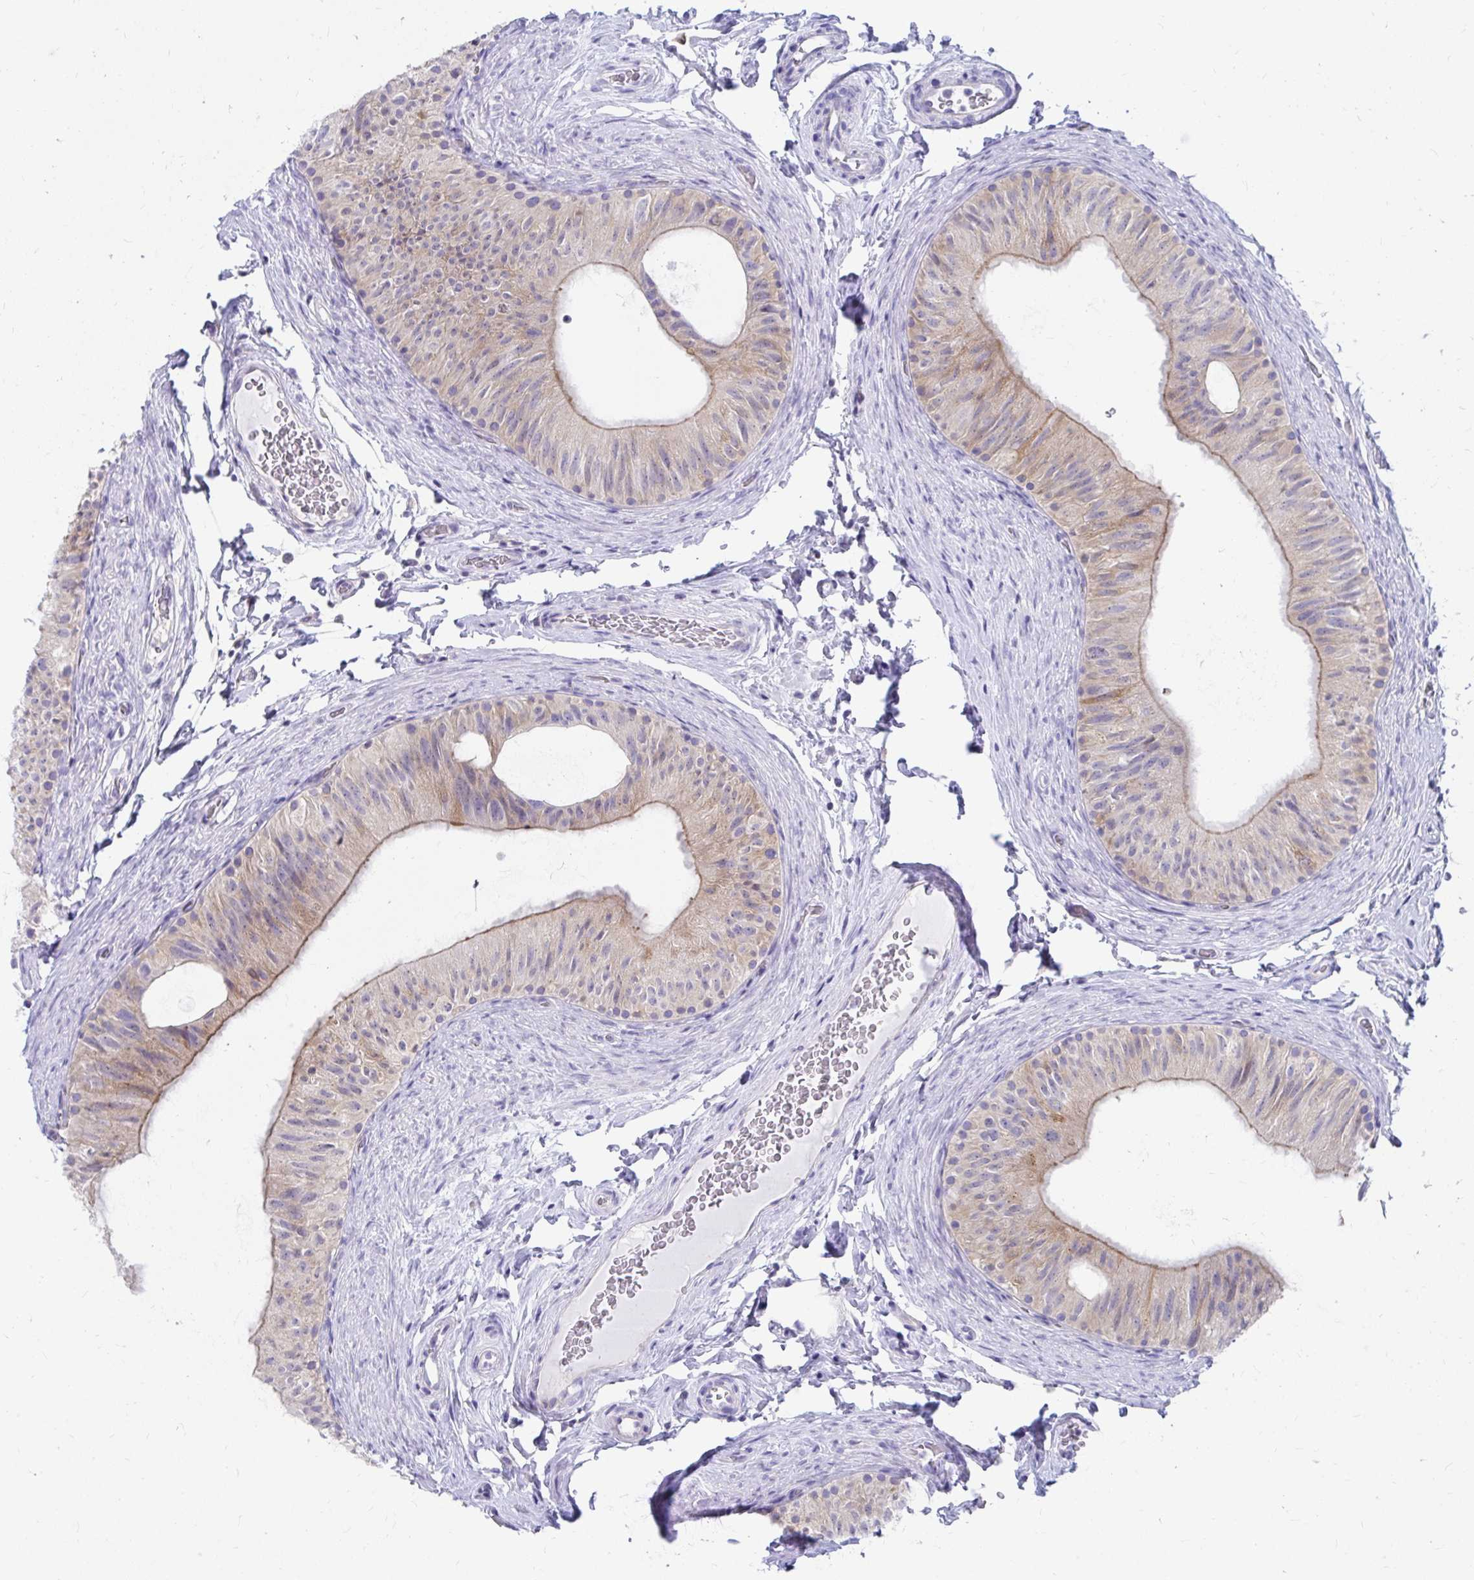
{"staining": {"intensity": "weak", "quantity": "25%-75%", "location": "cytoplasmic/membranous"}, "tissue": "epididymis", "cell_type": "Glandular cells", "image_type": "normal", "snomed": [{"axis": "morphology", "description": "Normal tissue, NOS"}, {"axis": "topography", "description": "Epididymis, spermatic cord, NOS"}, {"axis": "topography", "description": "Epididymis"}], "caption": "Glandular cells reveal weak cytoplasmic/membranous positivity in approximately 25%-75% of cells in unremarkable epididymis. The staining was performed using DAB, with brown indicating positive protein expression. Nuclei are stained blue with hematoxylin.", "gene": "C19orf81", "patient": {"sex": "male", "age": 31}}